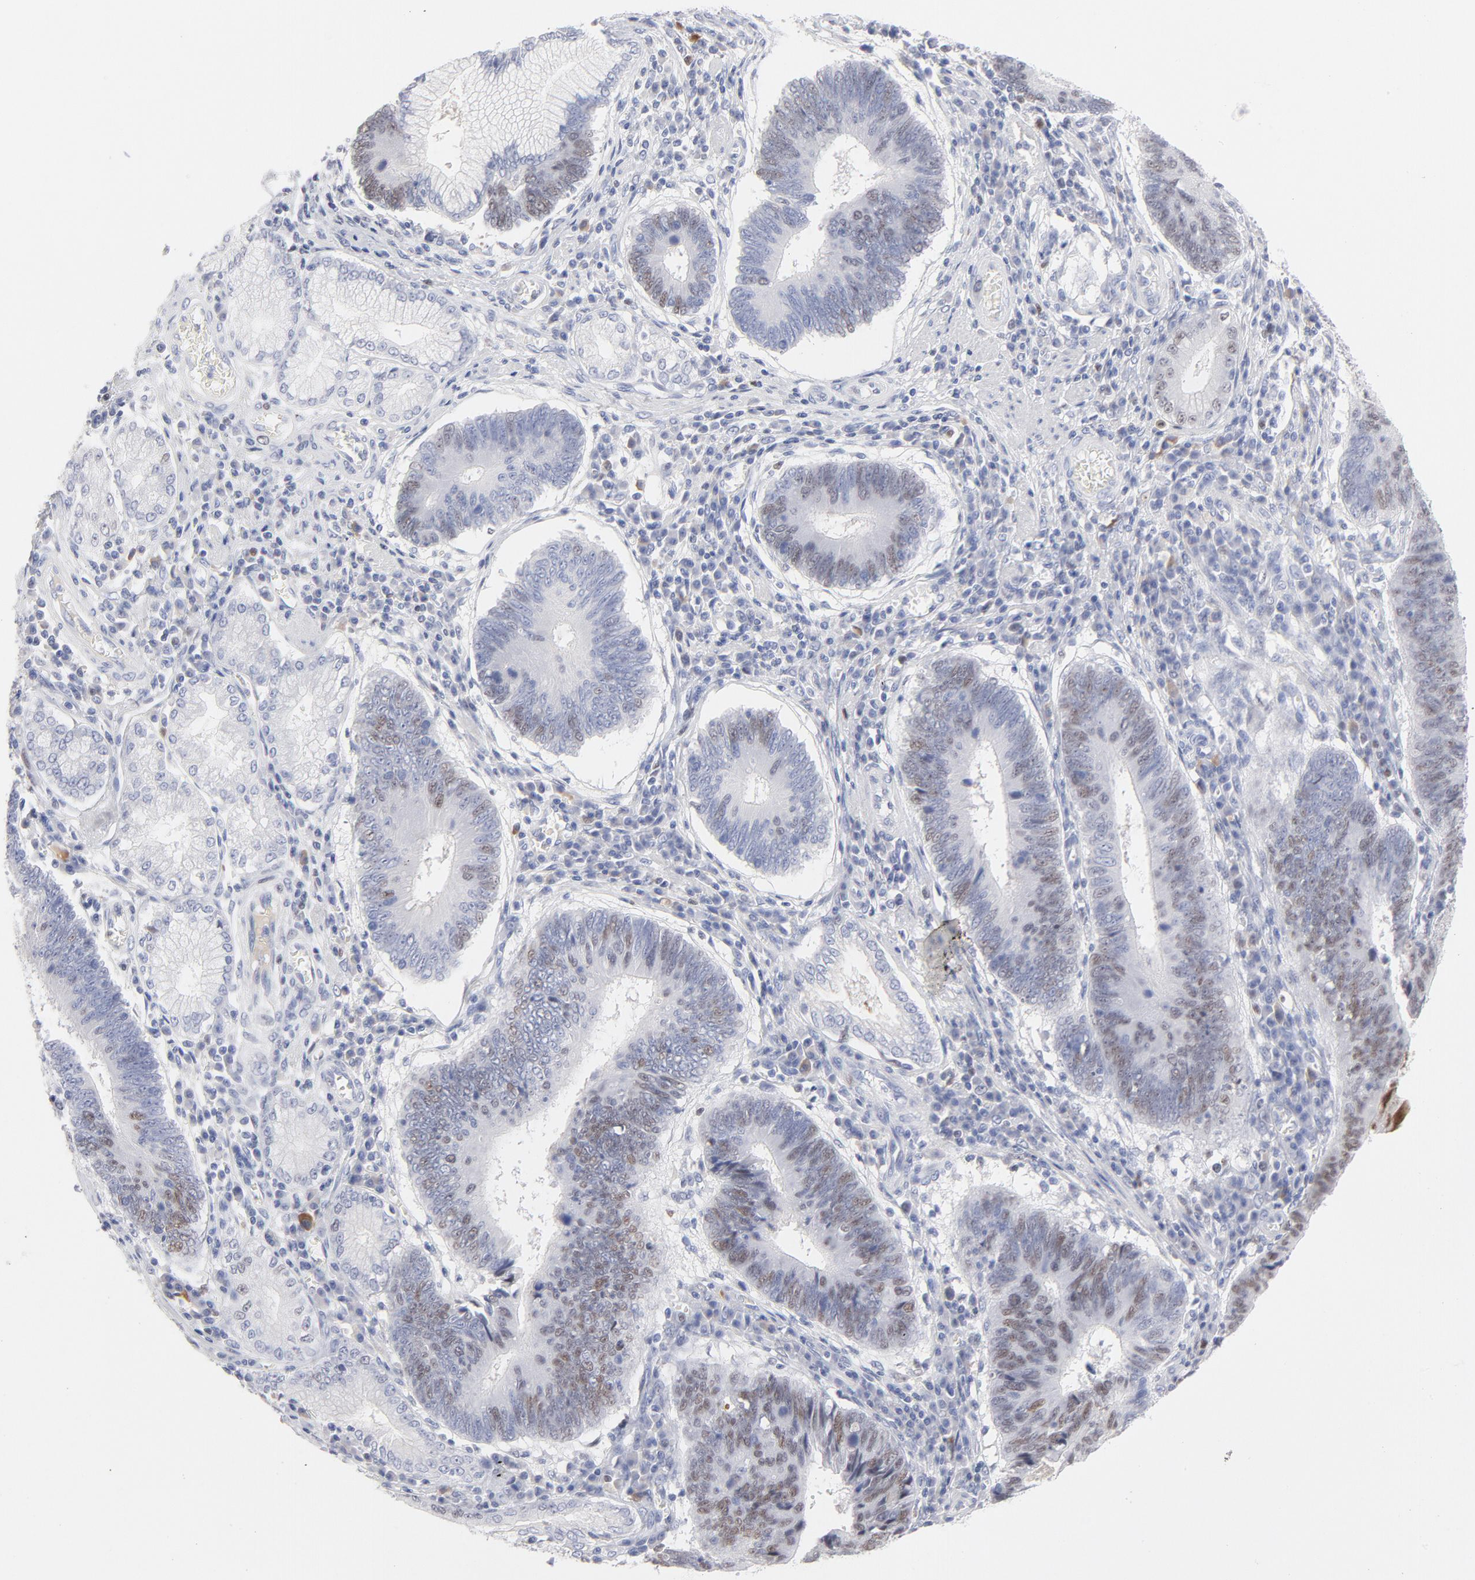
{"staining": {"intensity": "strong", "quantity": "25%-75%", "location": "nuclear"}, "tissue": "stomach cancer", "cell_type": "Tumor cells", "image_type": "cancer", "snomed": [{"axis": "morphology", "description": "Adenocarcinoma, NOS"}, {"axis": "topography", "description": "Stomach"}], "caption": "Protein positivity by immunohistochemistry (IHC) demonstrates strong nuclear positivity in approximately 25%-75% of tumor cells in stomach cancer (adenocarcinoma).", "gene": "MCM7", "patient": {"sex": "male", "age": 59}}